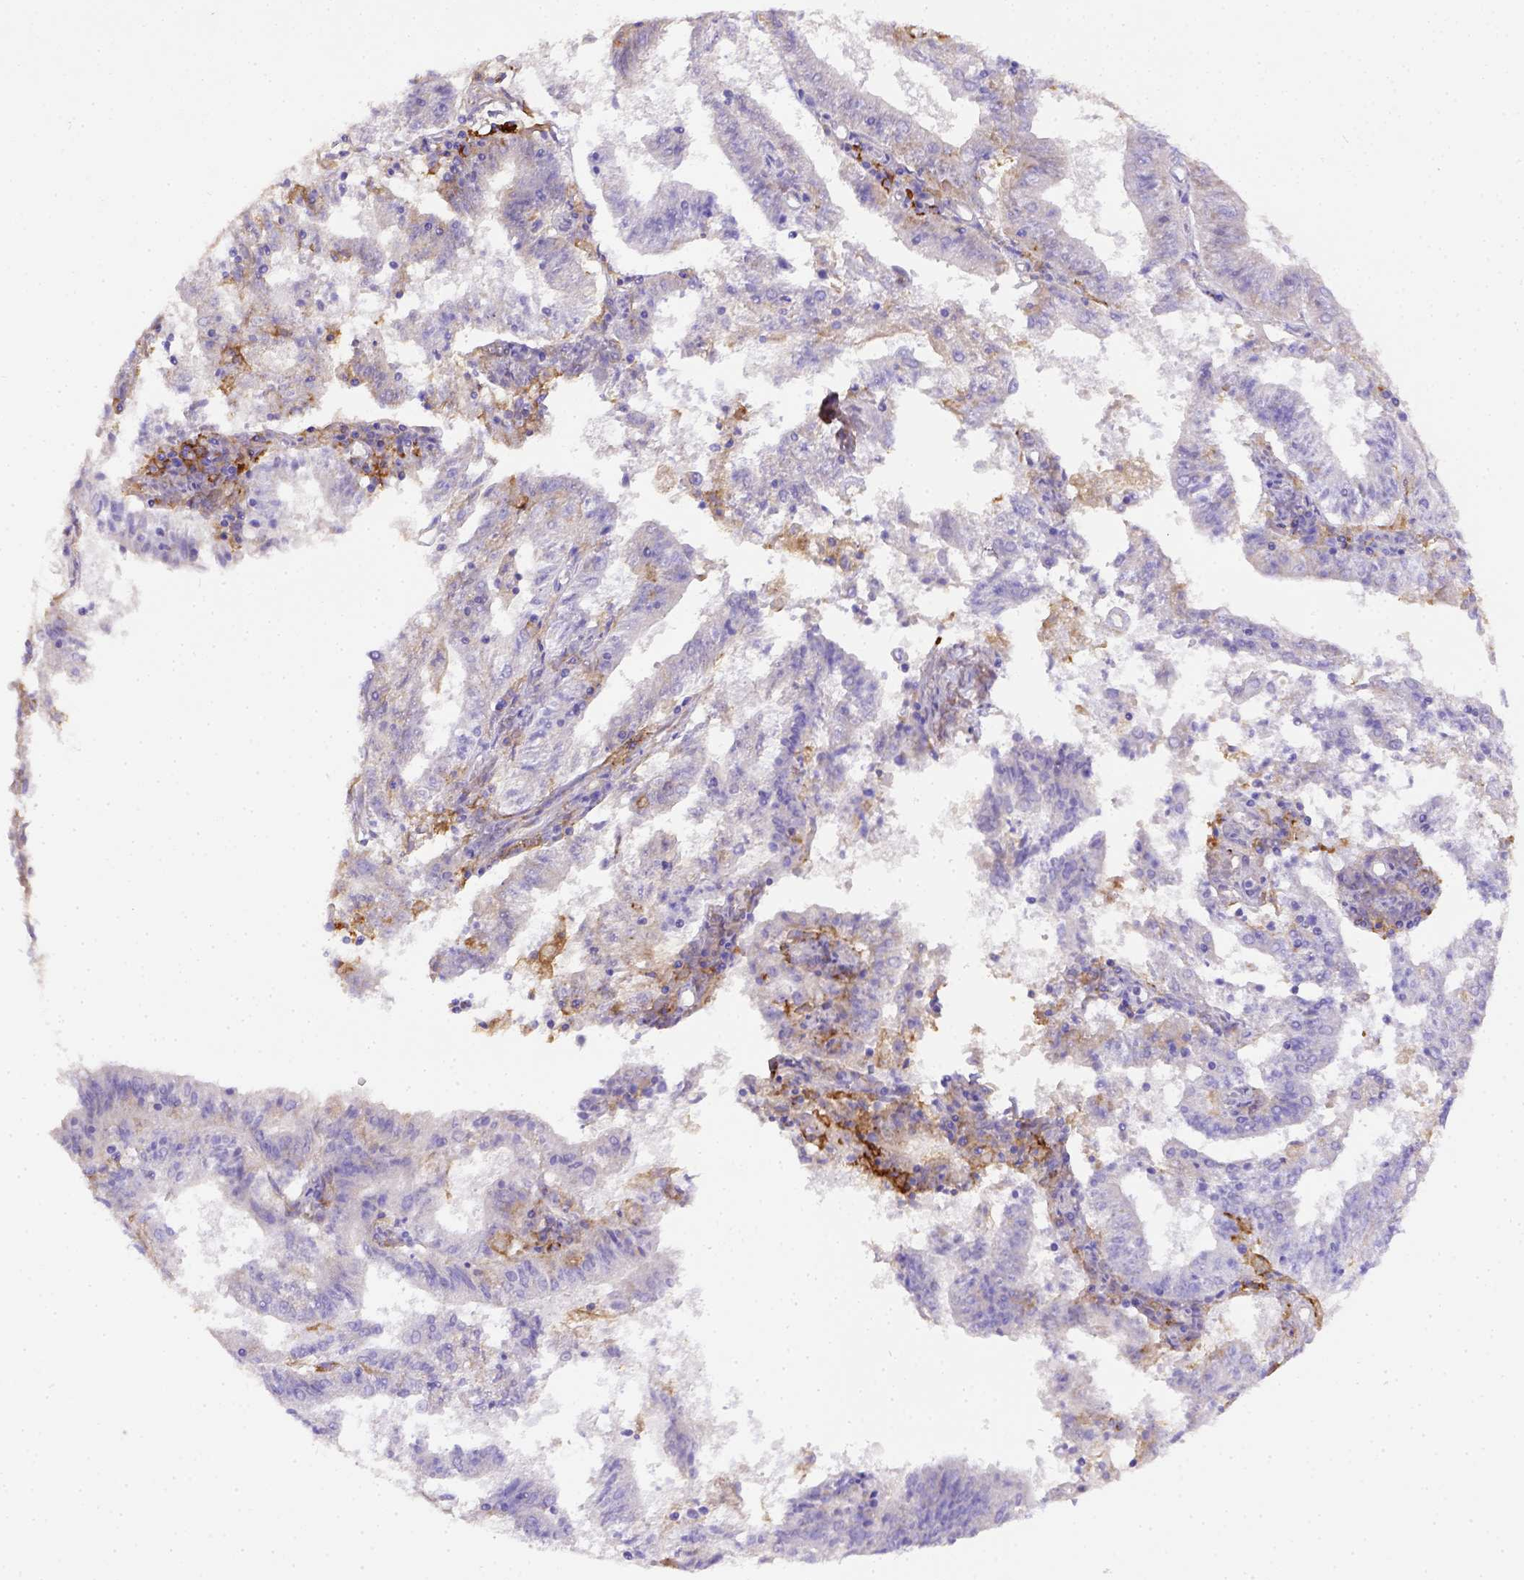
{"staining": {"intensity": "negative", "quantity": "none", "location": "none"}, "tissue": "endometrial cancer", "cell_type": "Tumor cells", "image_type": "cancer", "snomed": [{"axis": "morphology", "description": "Adenocarcinoma, NOS"}, {"axis": "topography", "description": "Endometrium"}], "caption": "High power microscopy photomicrograph of an IHC histopathology image of endometrial cancer, revealing no significant staining in tumor cells.", "gene": "CD40", "patient": {"sex": "female", "age": 82}}